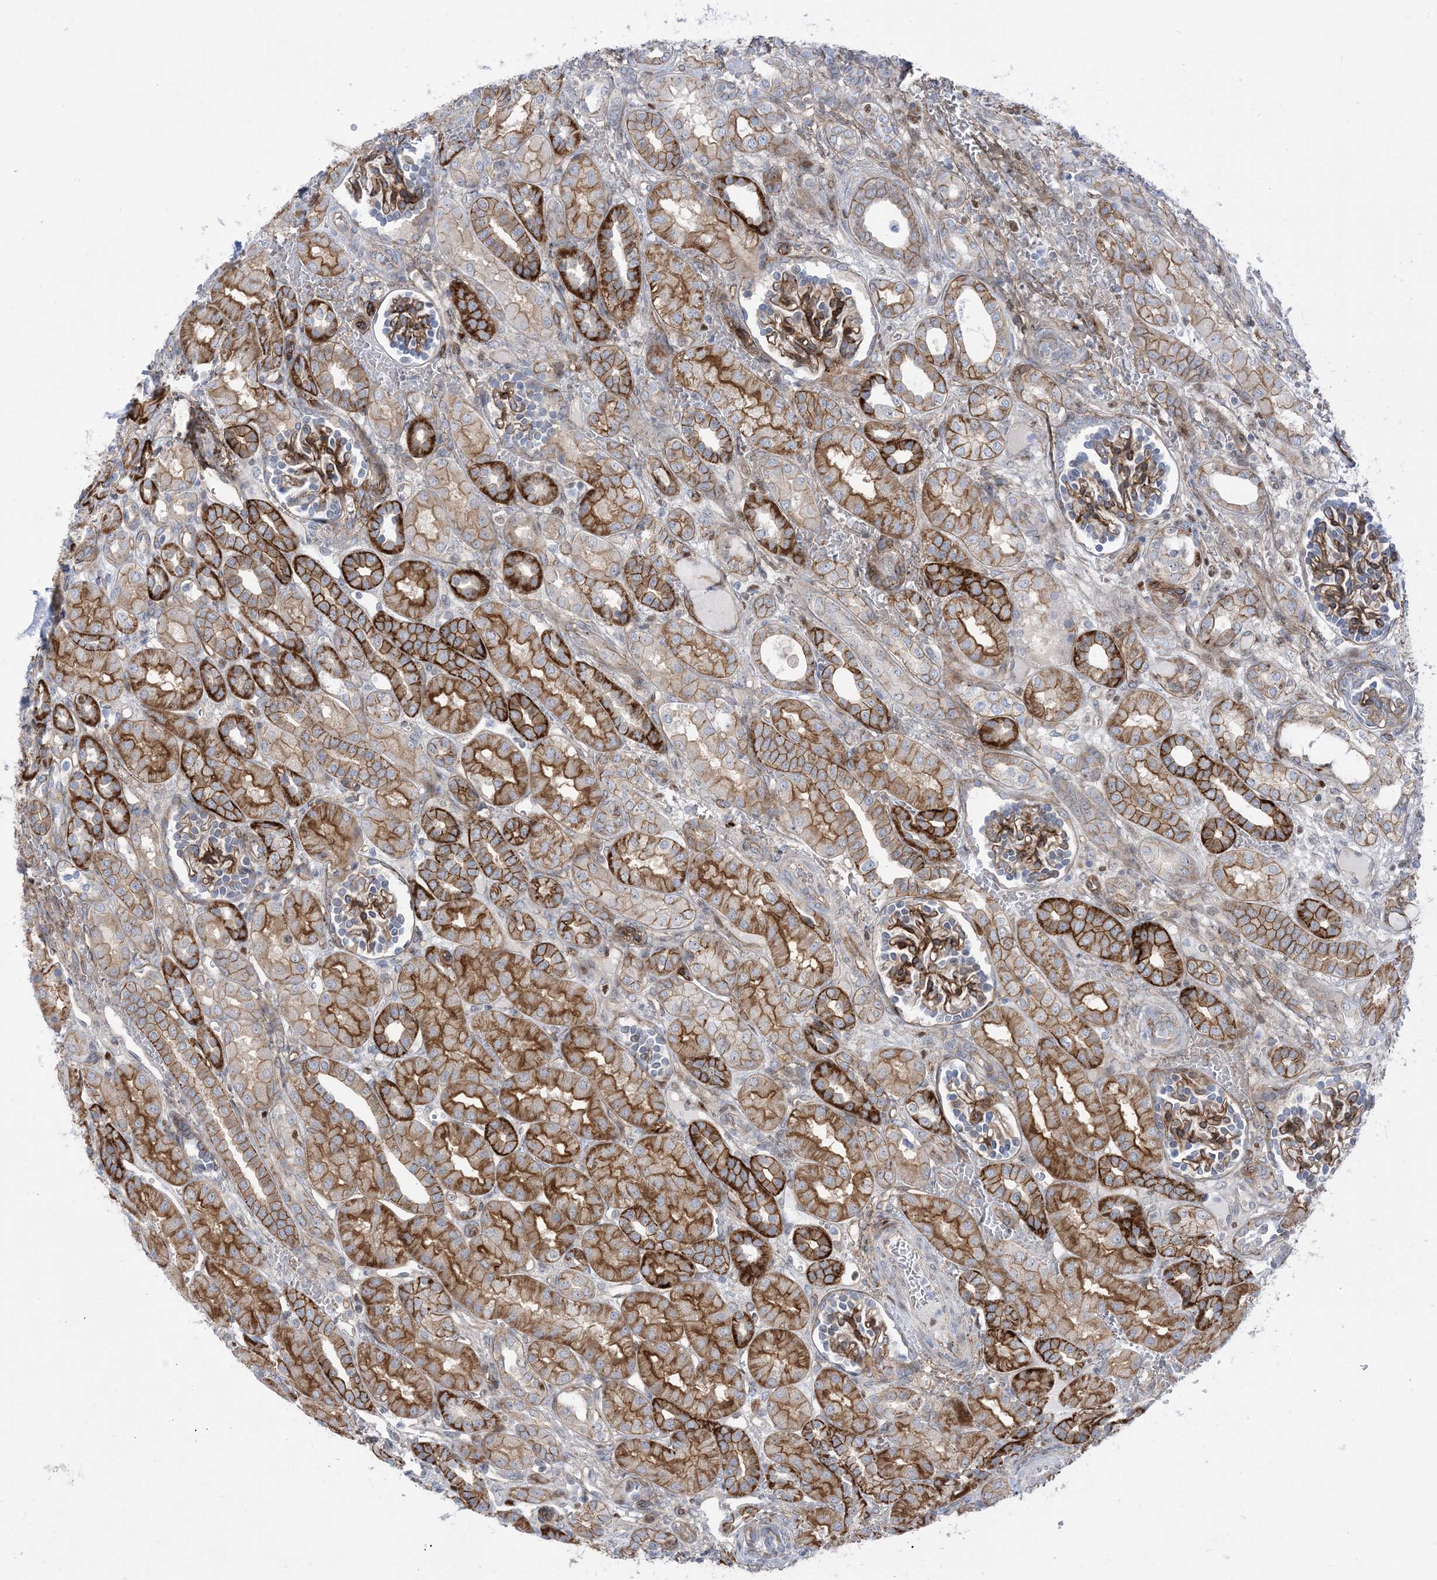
{"staining": {"intensity": "strong", "quantity": "25%-75%", "location": "cytoplasmic/membranous"}, "tissue": "kidney", "cell_type": "Cells in glomeruli", "image_type": "normal", "snomed": [{"axis": "morphology", "description": "Normal tissue, NOS"}, {"axis": "morphology", "description": "Neoplasm, malignant, NOS"}, {"axis": "topography", "description": "Kidney"}], "caption": "Immunohistochemical staining of benign human kidney shows strong cytoplasmic/membranous protein positivity in about 25%-75% of cells in glomeruli. The protein is stained brown, and the nuclei are stained in blue (DAB (3,3'-diaminobenzidine) IHC with brightfield microscopy, high magnification).", "gene": "MARS2", "patient": {"sex": "female", "age": 1}}